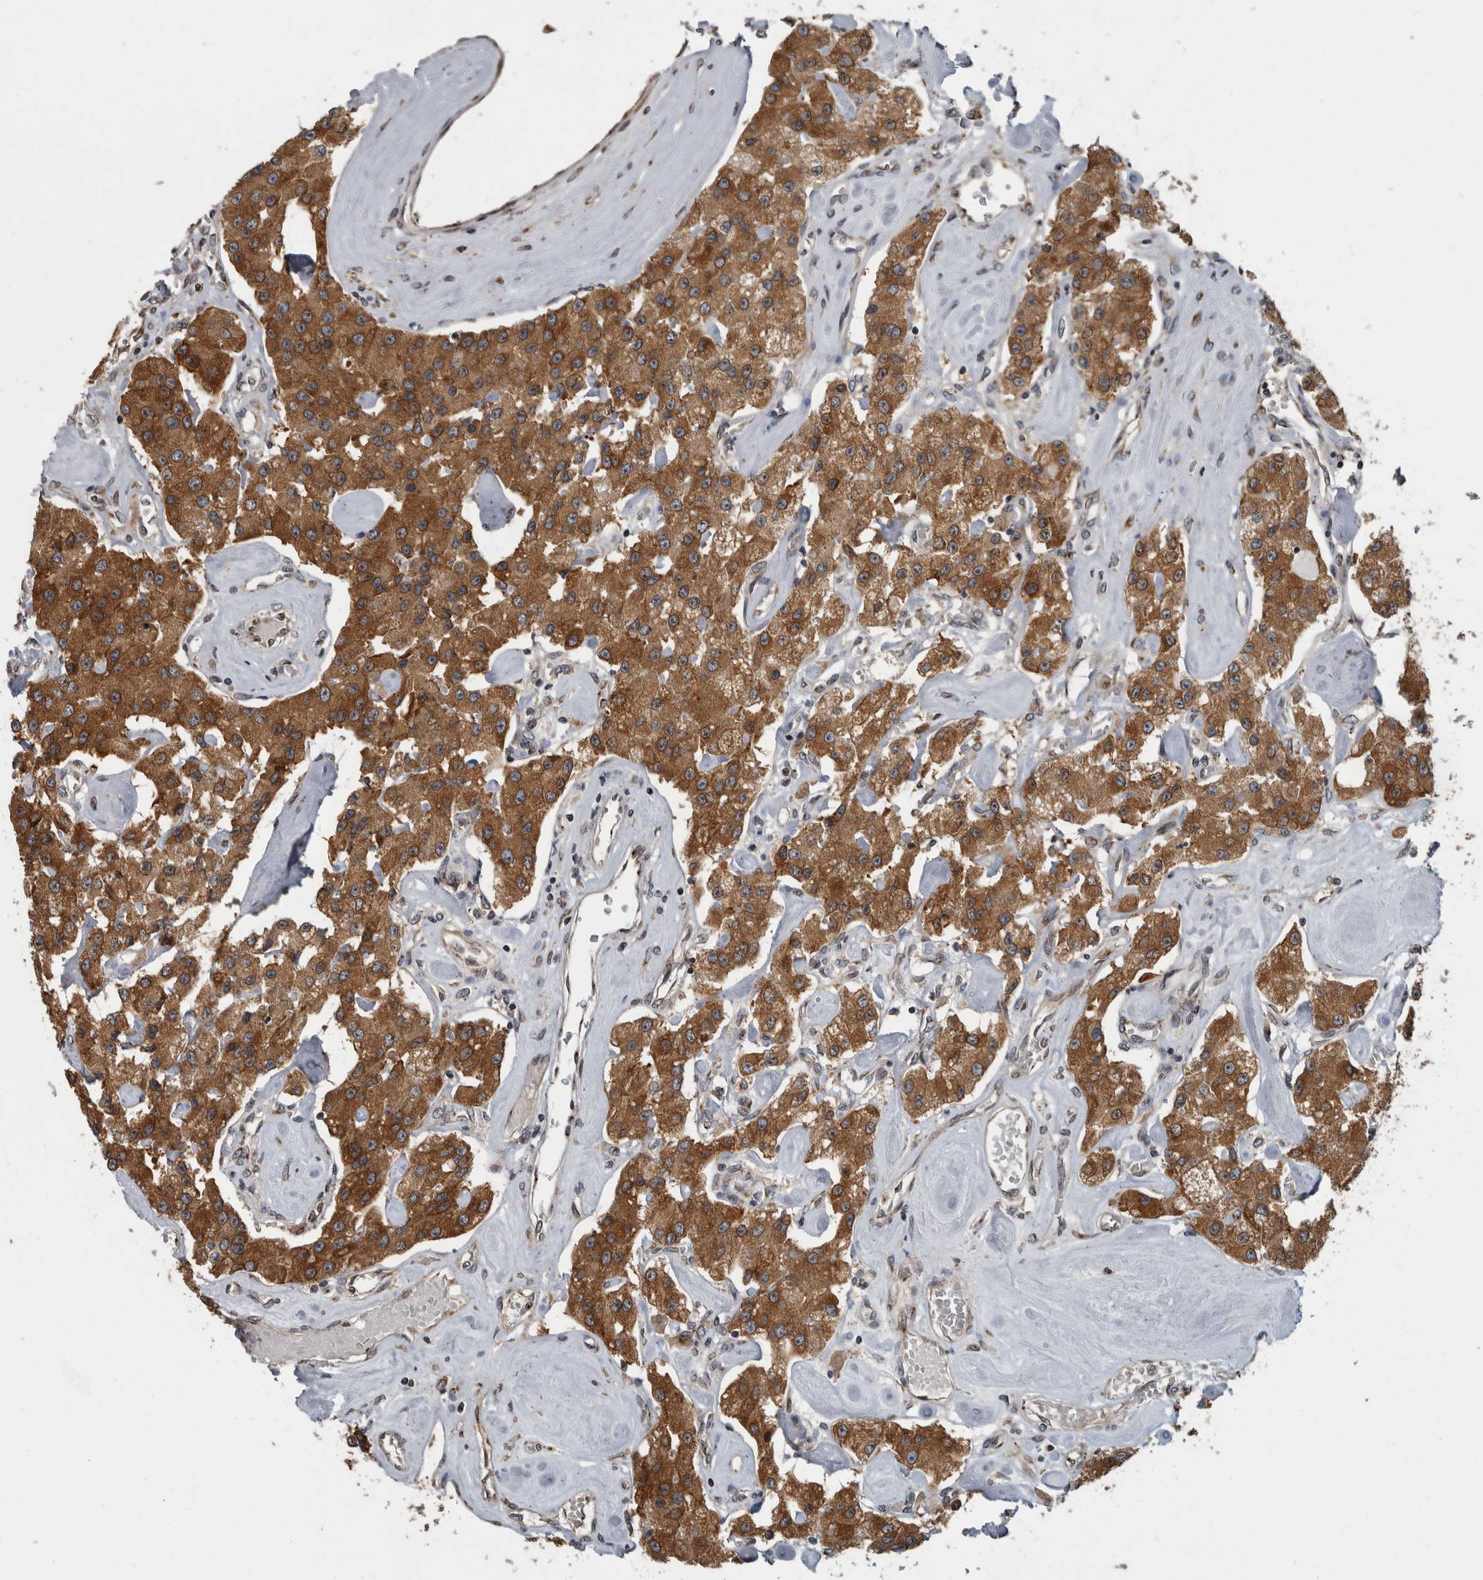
{"staining": {"intensity": "strong", "quantity": ">75%", "location": "cytoplasmic/membranous"}, "tissue": "carcinoid", "cell_type": "Tumor cells", "image_type": "cancer", "snomed": [{"axis": "morphology", "description": "Carcinoid, malignant, NOS"}, {"axis": "topography", "description": "Pancreas"}], "caption": "An immunohistochemistry (IHC) micrograph of tumor tissue is shown. Protein staining in brown shows strong cytoplasmic/membranous positivity in malignant carcinoid within tumor cells.", "gene": "LMAN2L", "patient": {"sex": "male", "age": 41}}